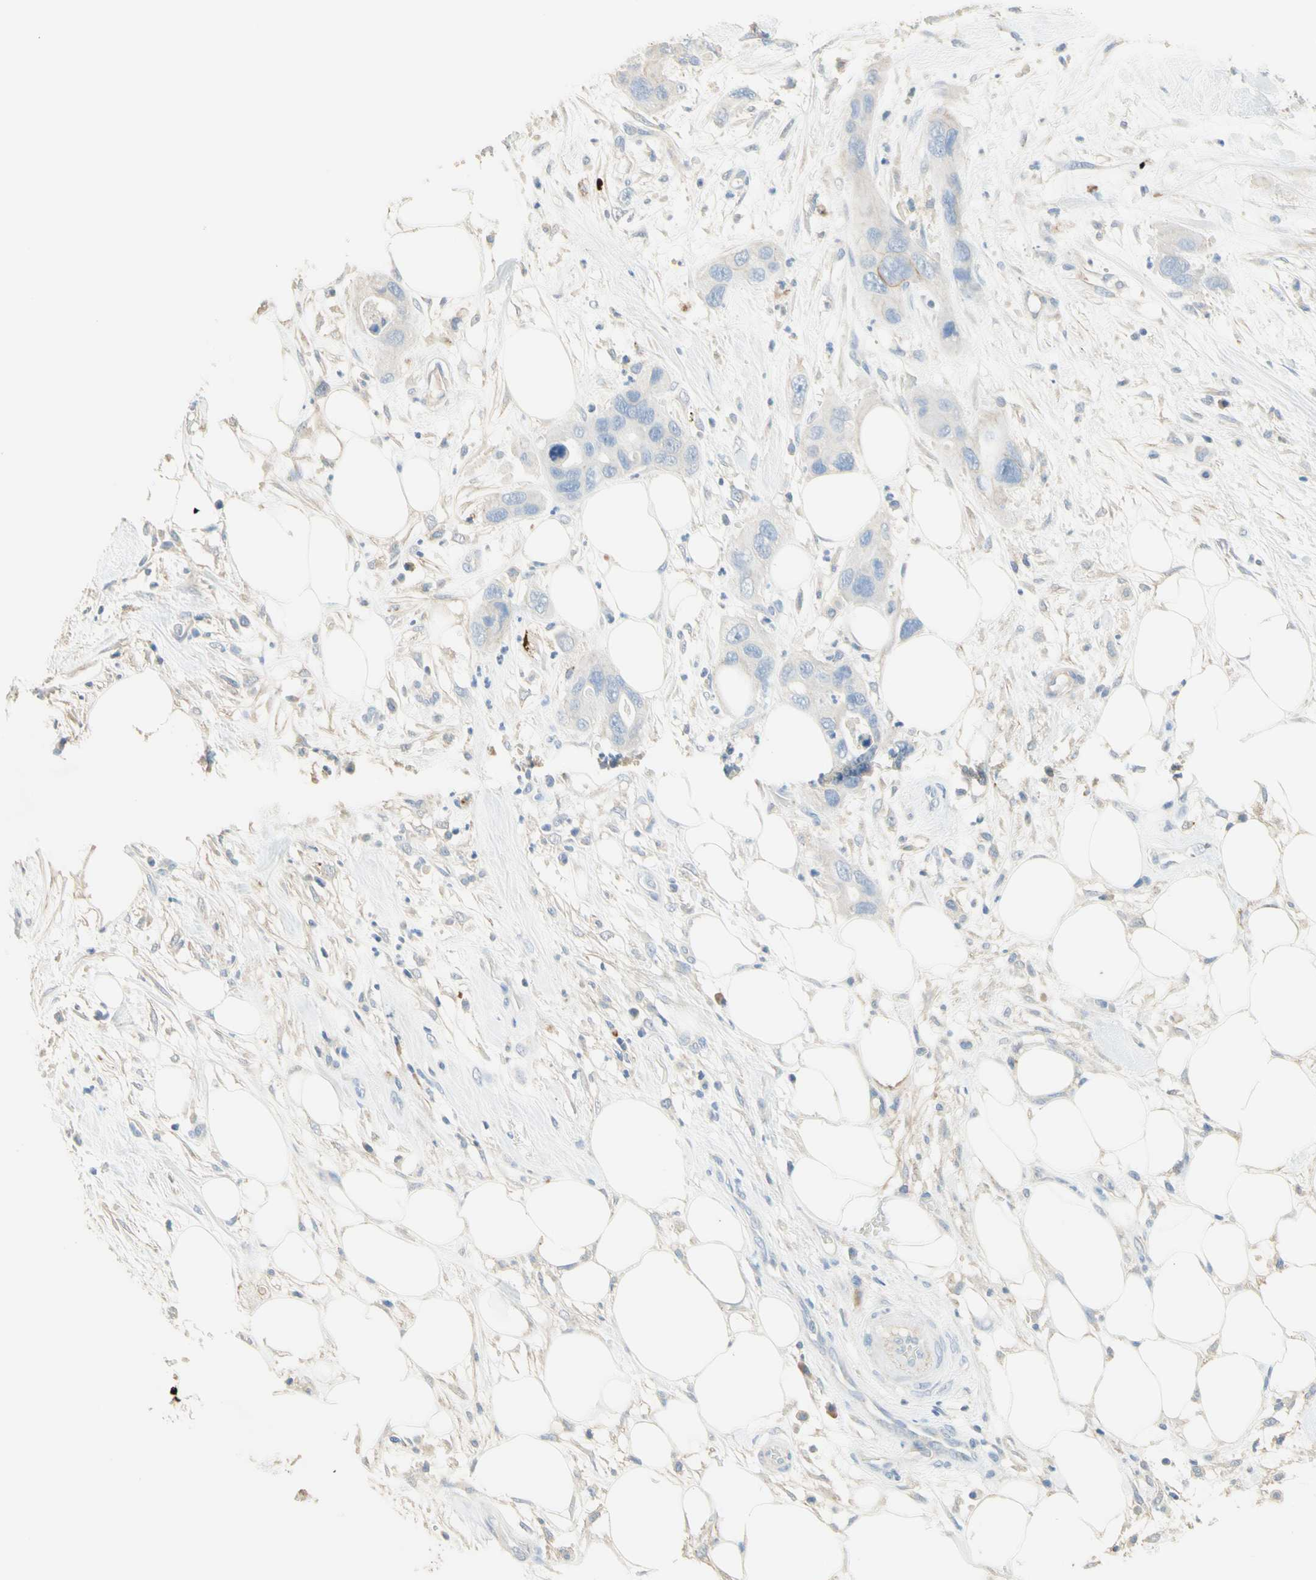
{"staining": {"intensity": "negative", "quantity": "none", "location": "none"}, "tissue": "pancreatic cancer", "cell_type": "Tumor cells", "image_type": "cancer", "snomed": [{"axis": "morphology", "description": "Adenocarcinoma, NOS"}, {"axis": "topography", "description": "Pancreas"}], "caption": "Pancreatic cancer (adenocarcinoma) was stained to show a protein in brown. There is no significant staining in tumor cells.", "gene": "NECTIN4", "patient": {"sex": "female", "age": 71}}